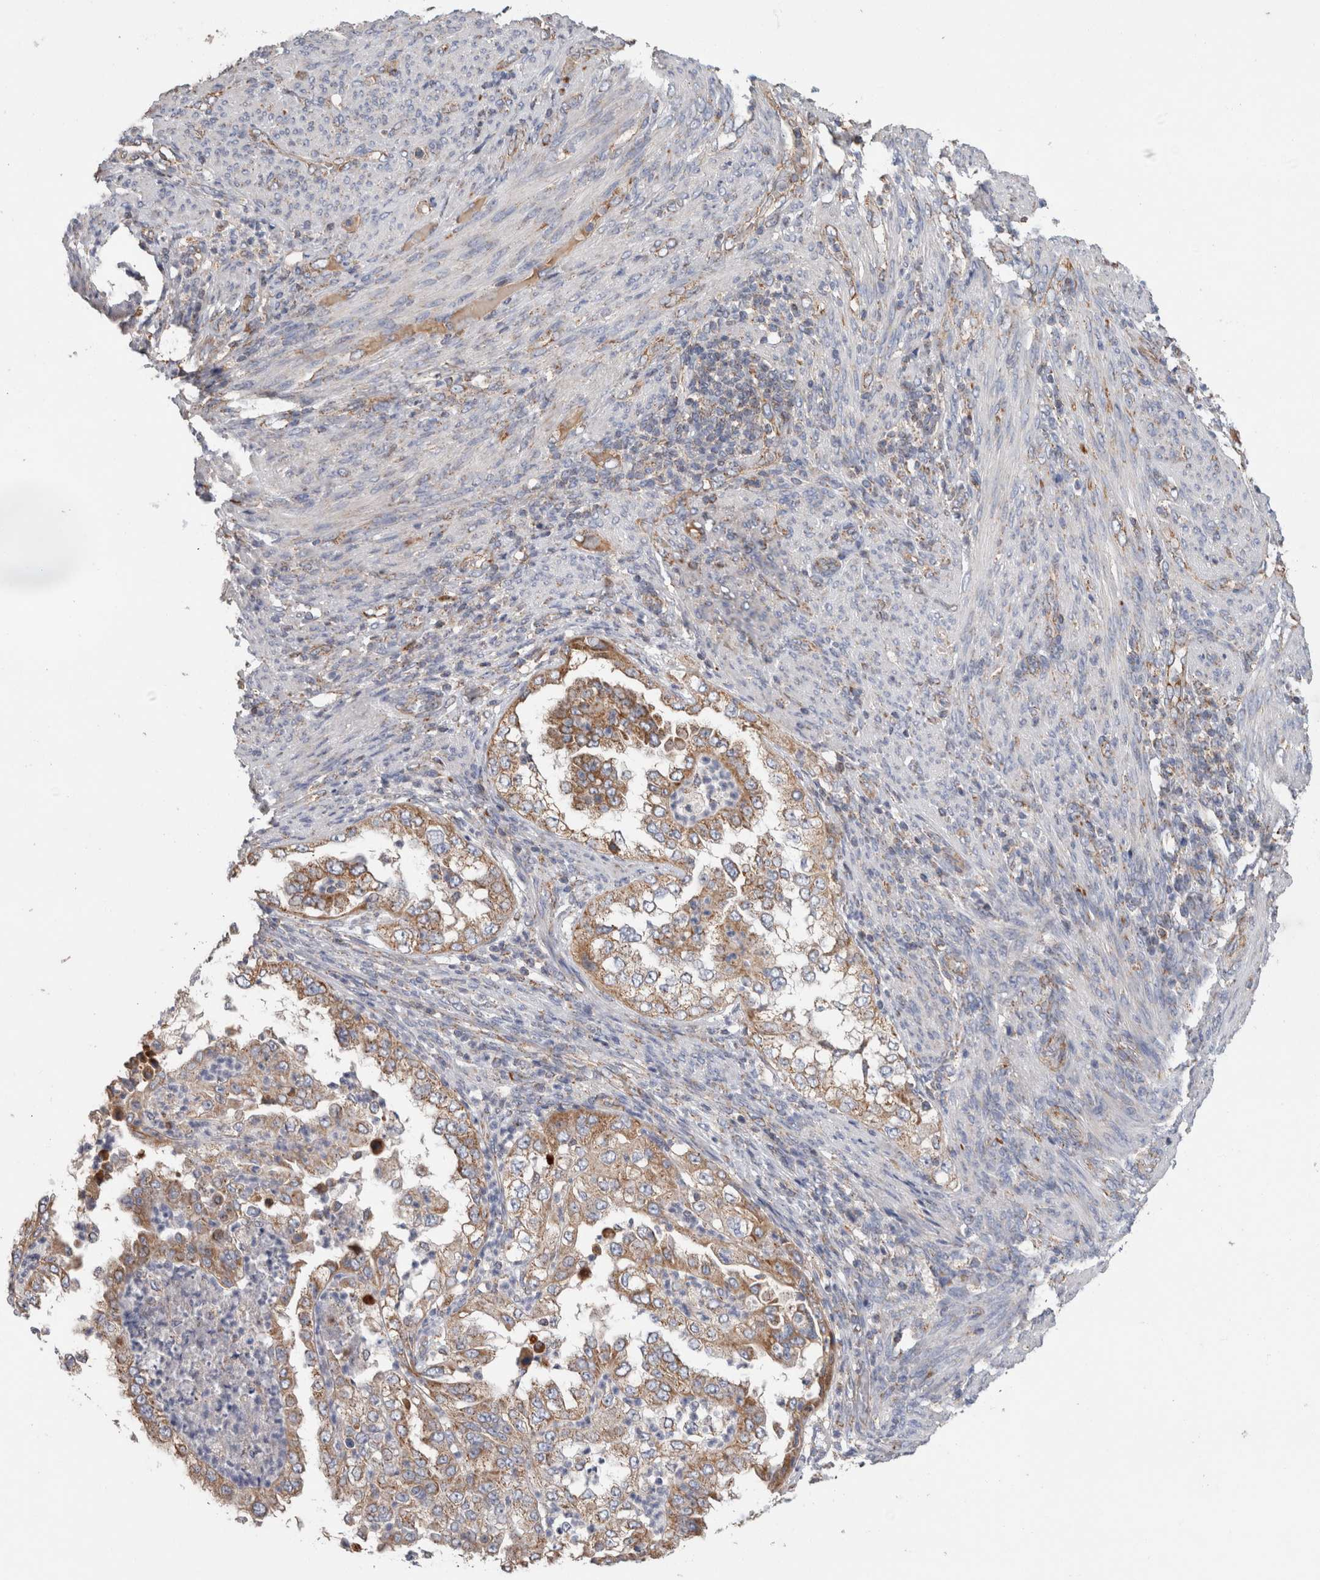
{"staining": {"intensity": "weak", "quantity": ">75%", "location": "cytoplasmic/membranous"}, "tissue": "endometrial cancer", "cell_type": "Tumor cells", "image_type": "cancer", "snomed": [{"axis": "morphology", "description": "Adenocarcinoma, NOS"}, {"axis": "topography", "description": "Endometrium"}], "caption": "Protein staining of endometrial adenocarcinoma tissue displays weak cytoplasmic/membranous expression in approximately >75% of tumor cells.", "gene": "IARS2", "patient": {"sex": "female", "age": 85}}